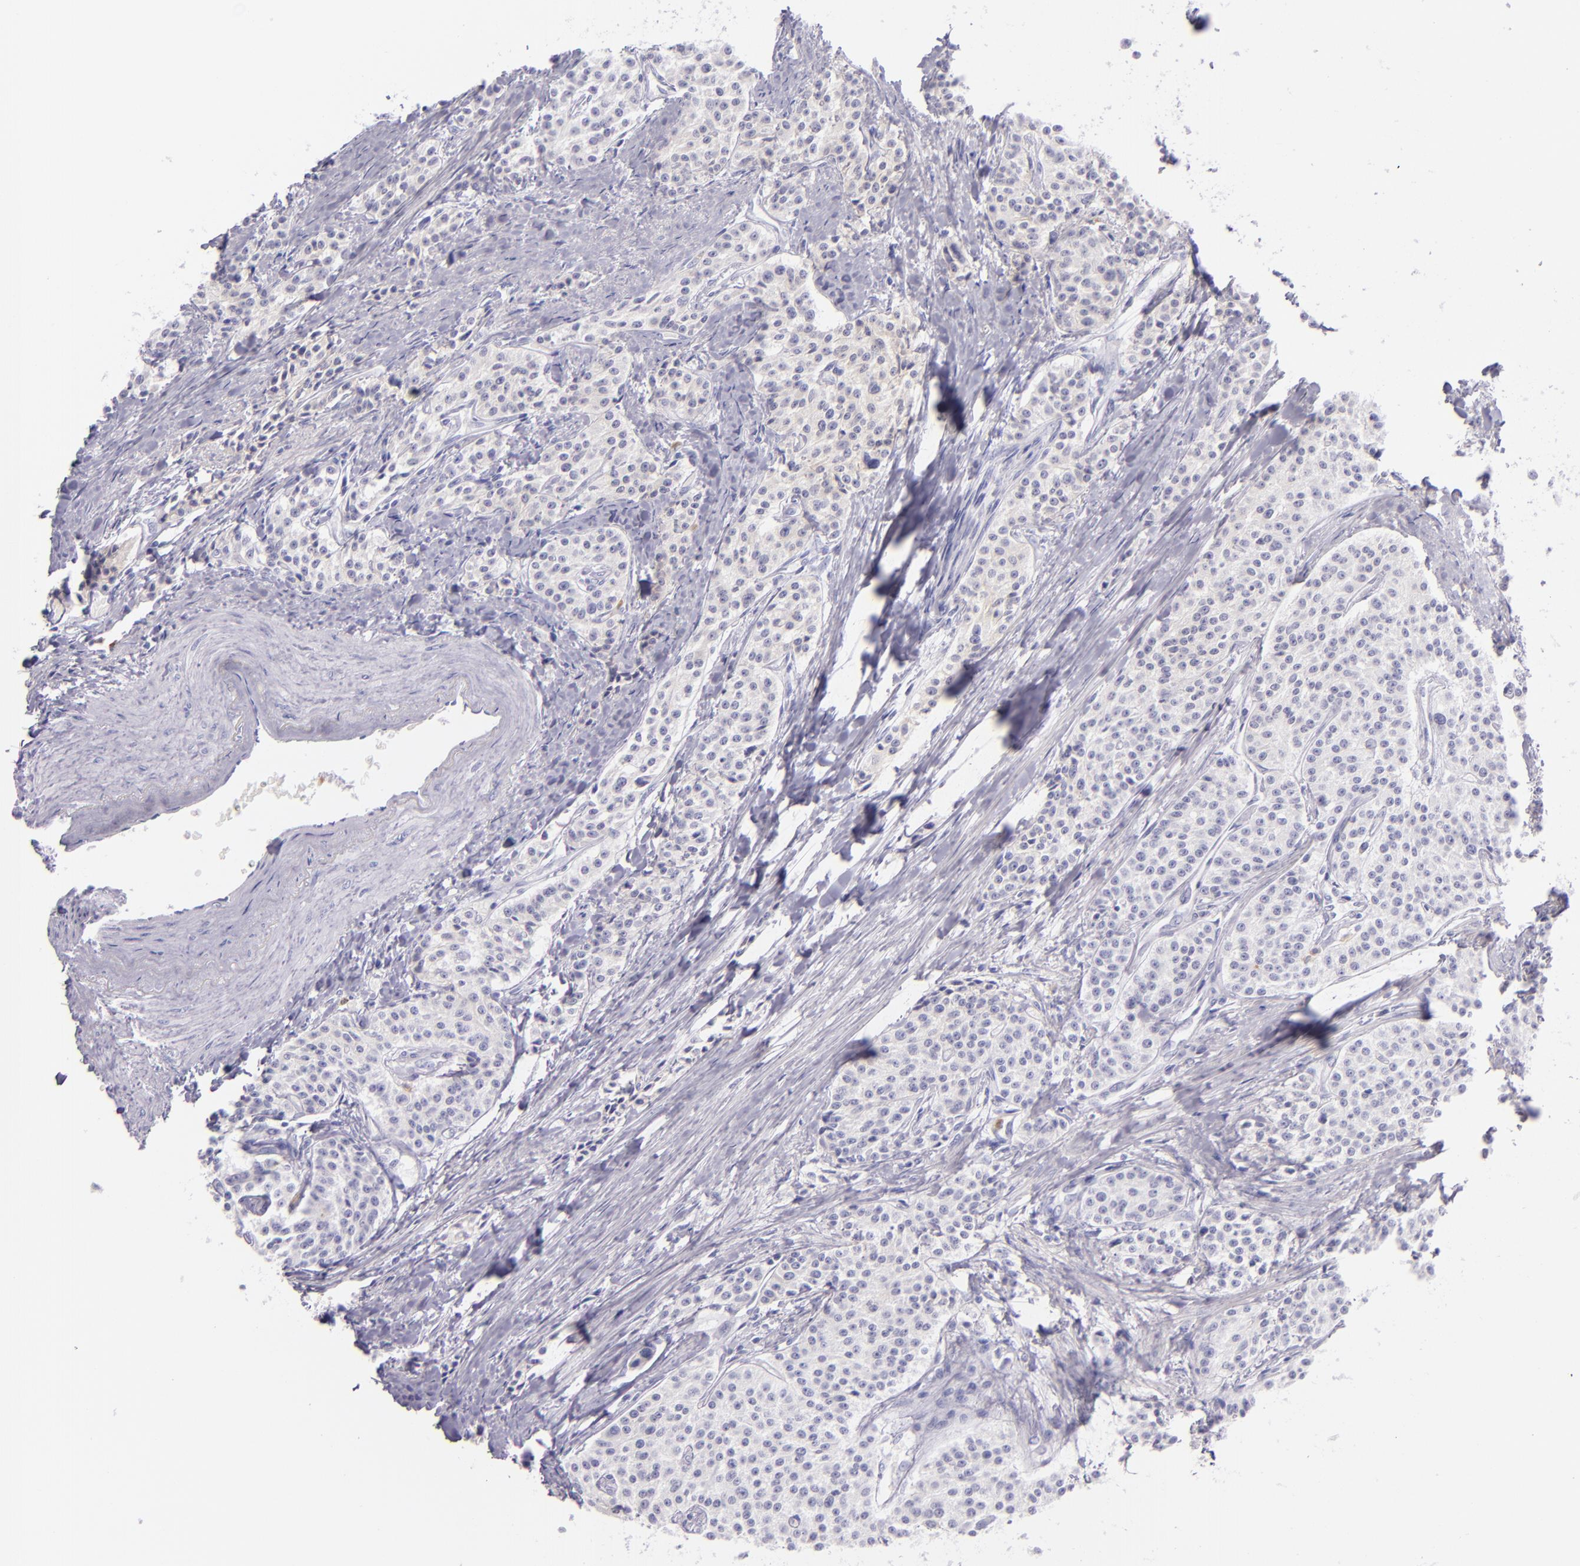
{"staining": {"intensity": "negative", "quantity": "none", "location": "none"}, "tissue": "carcinoid", "cell_type": "Tumor cells", "image_type": "cancer", "snomed": [{"axis": "morphology", "description": "Carcinoid, malignant, NOS"}, {"axis": "topography", "description": "Stomach"}], "caption": "Malignant carcinoid was stained to show a protein in brown. There is no significant staining in tumor cells. Brightfield microscopy of immunohistochemistry stained with DAB (3,3'-diaminobenzidine) (brown) and hematoxylin (blue), captured at high magnification.", "gene": "CEACAM1", "patient": {"sex": "female", "age": 76}}